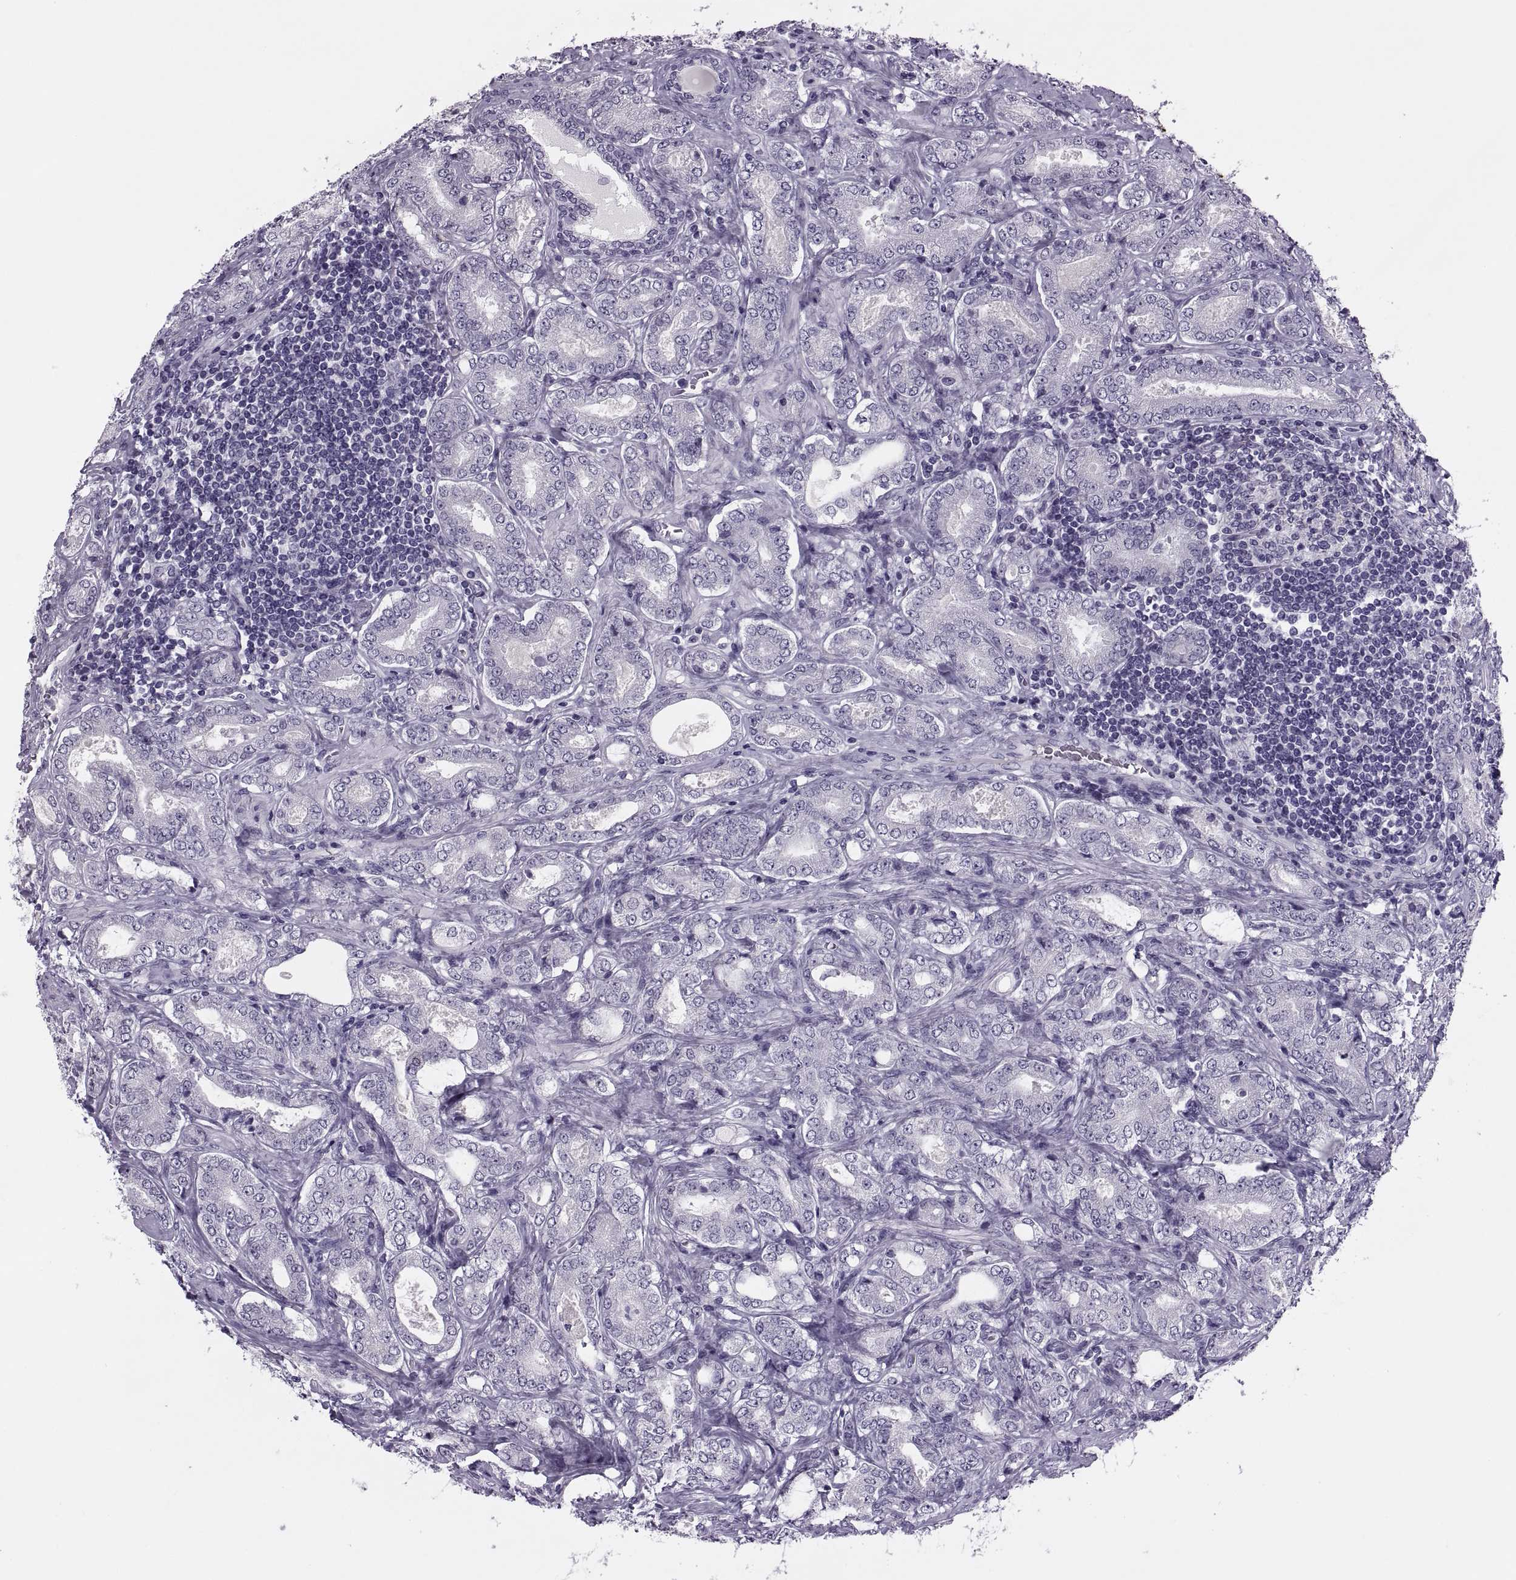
{"staining": {"intensity": "negative", "quantity": "none", "location": "none"}, "tissue": "prostate cancer", "cell_type": "Tumor cells", "image_type": "cancer", "snomed": [{"axis": "morphology", "description": "Adenocarcinoma, NOS"}, {"axis": "topography", "description": "Prostate"}], "caption": "Immunohistochemistry (IHC) micrograph of neoplastic tissue: human prostate cancer stained with DAB exhibits no significant protein staining in tumor cells.", "gene": "SYNGR4", "patient": {"sex": "male", "age": 64}}